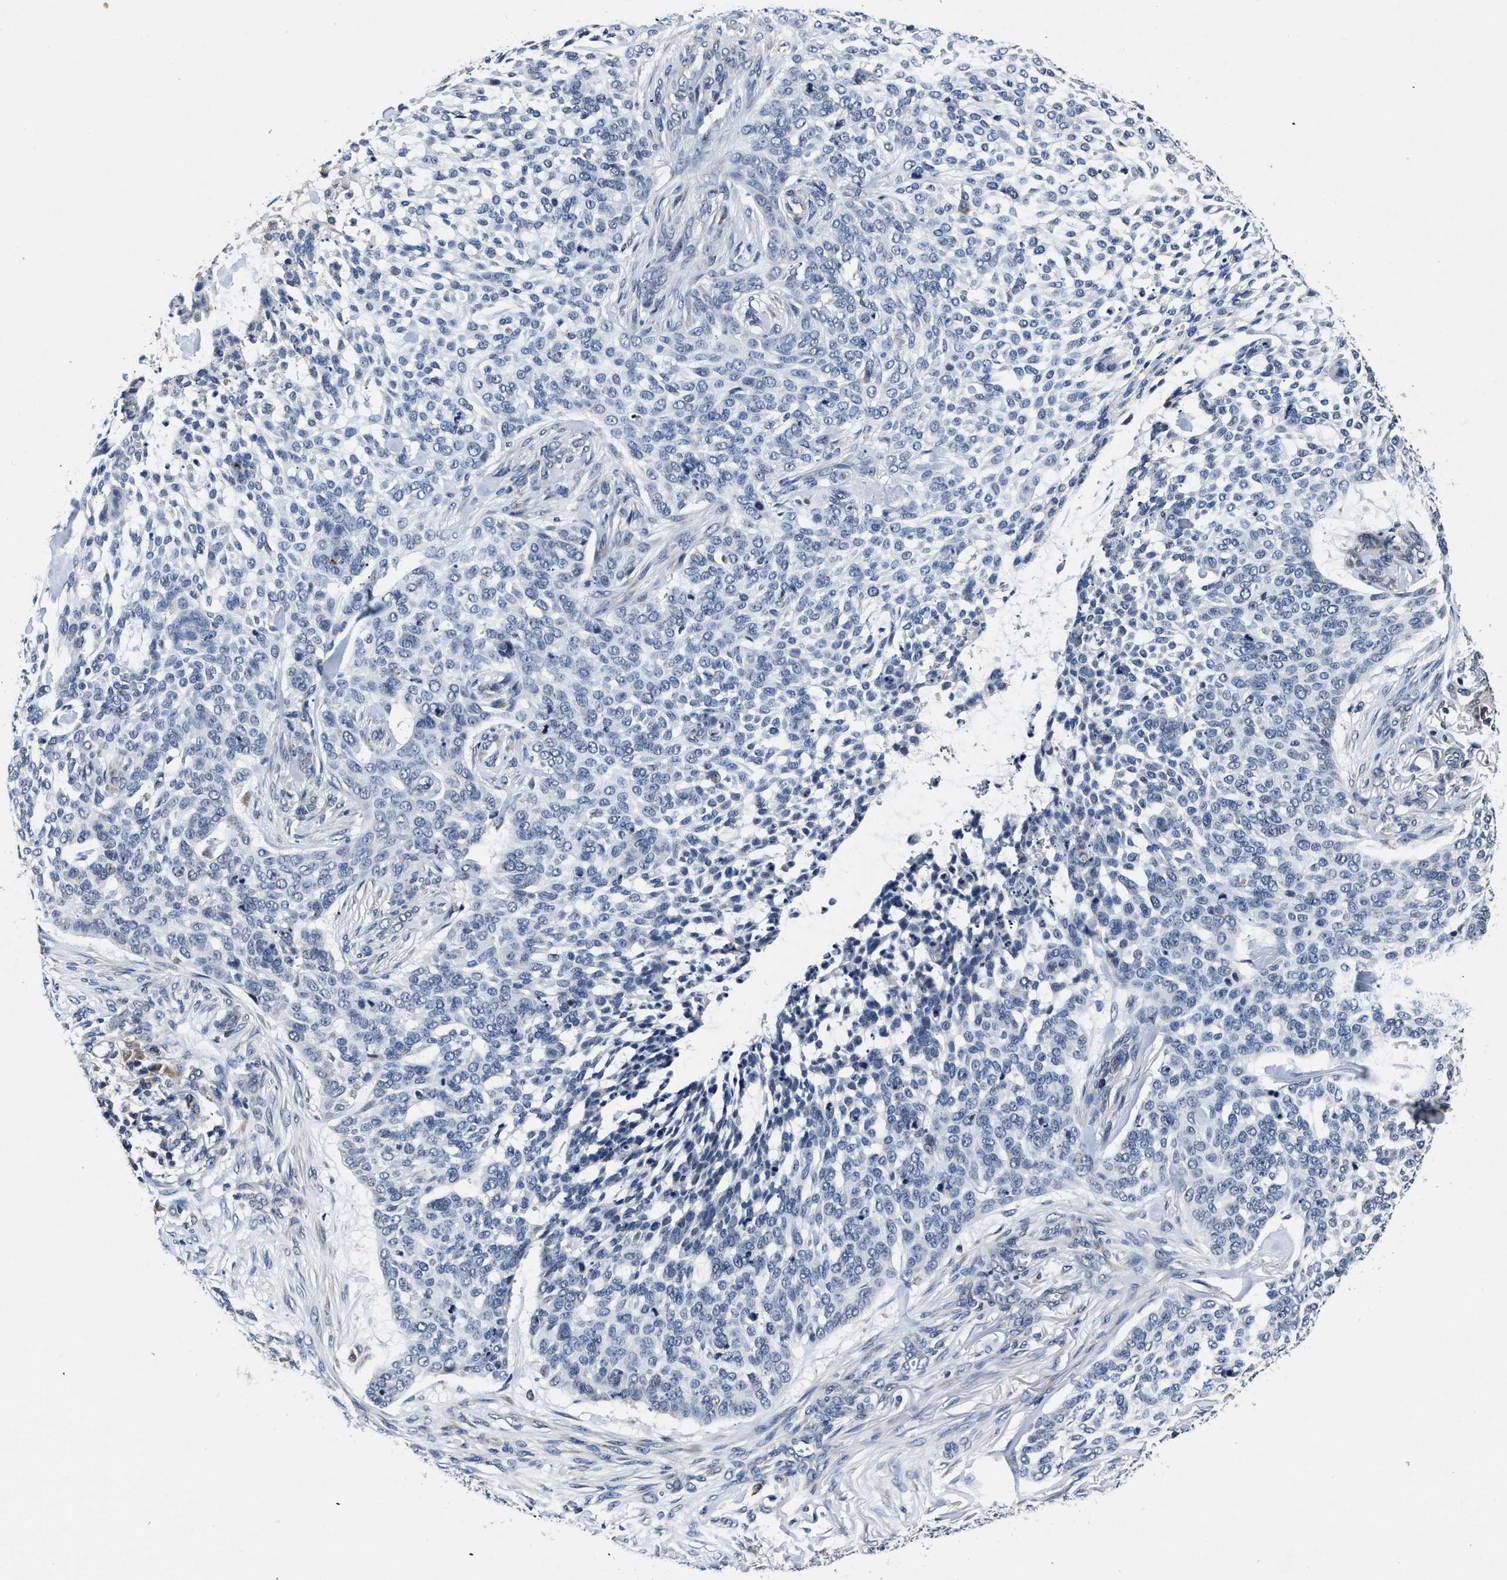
{"staining": {"intensity": "negative", "quantity": "none", "location": "none"}, "tissue": "skin cancer", "cell_type": "Tumor cells", "image_type": "cancer", "snomed": [{"axis": "morphology", "description": "Basal cell carcinoma"}, {"axis": "topography", "description": "Skin"}], "caption": "Tumor cells show no significant expression in skin basal cell carcinoma. (DAB immunohistochemistry, high magnification).", "gene": "TMEM53", "patient": {"sex": "female", "age": 64}}